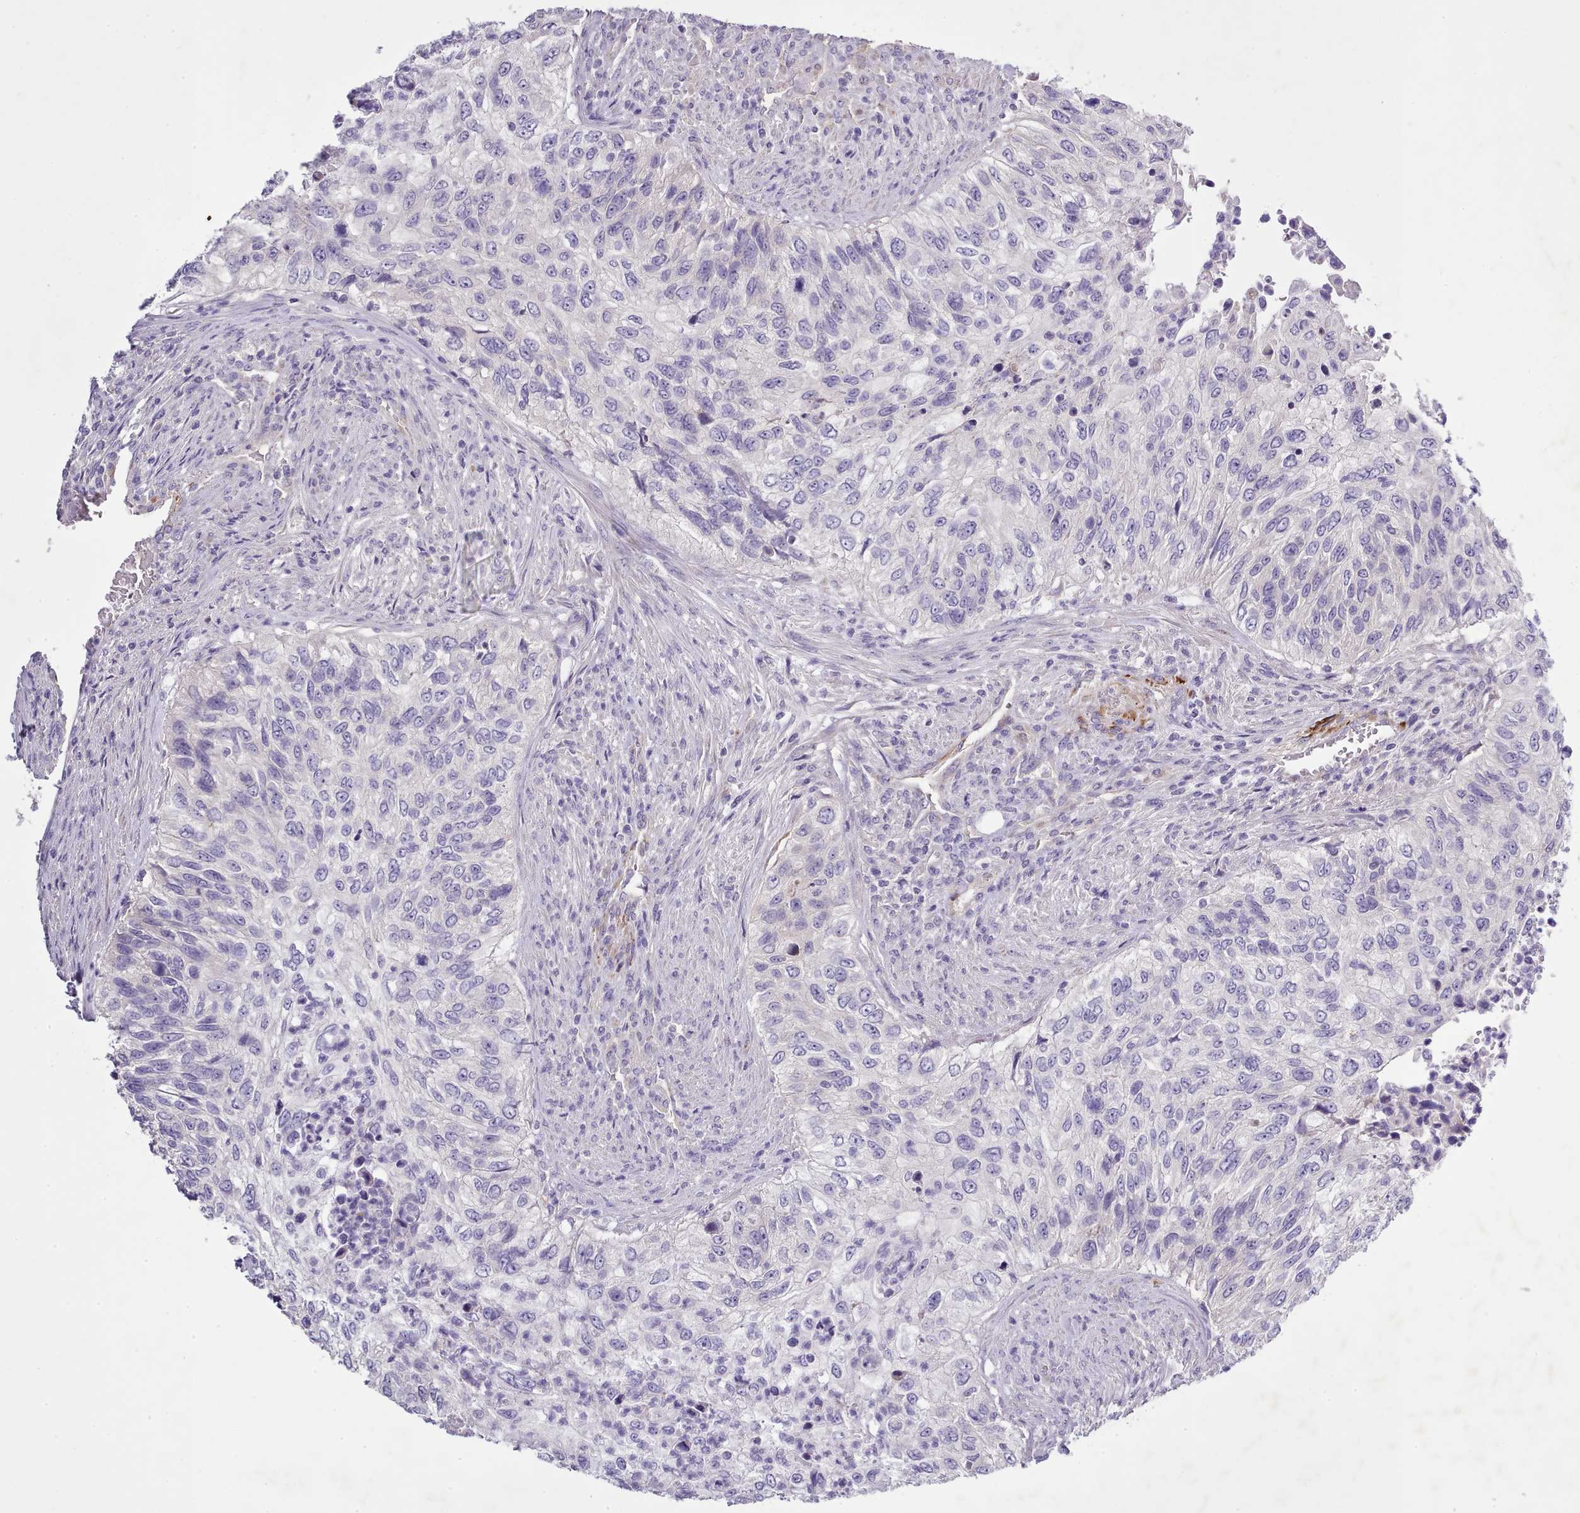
{"staining": {"intensity": "negative", "quantity": "none", "location": "none"}, "tissue": "urothelial cancer", "cell_type": "Tumor cells", "image_type": "cancer", "snomed": [{"axis": "morphology", "description": "Urothelial carcinoma, High grade"}, {"axis": "topography", "description": "Urinary bladder"}], "caption": "Tumor cells show no significant staining in urothelial cancer.", "gene": "SETX", "patient": {"sex": "female", "age": 60}}